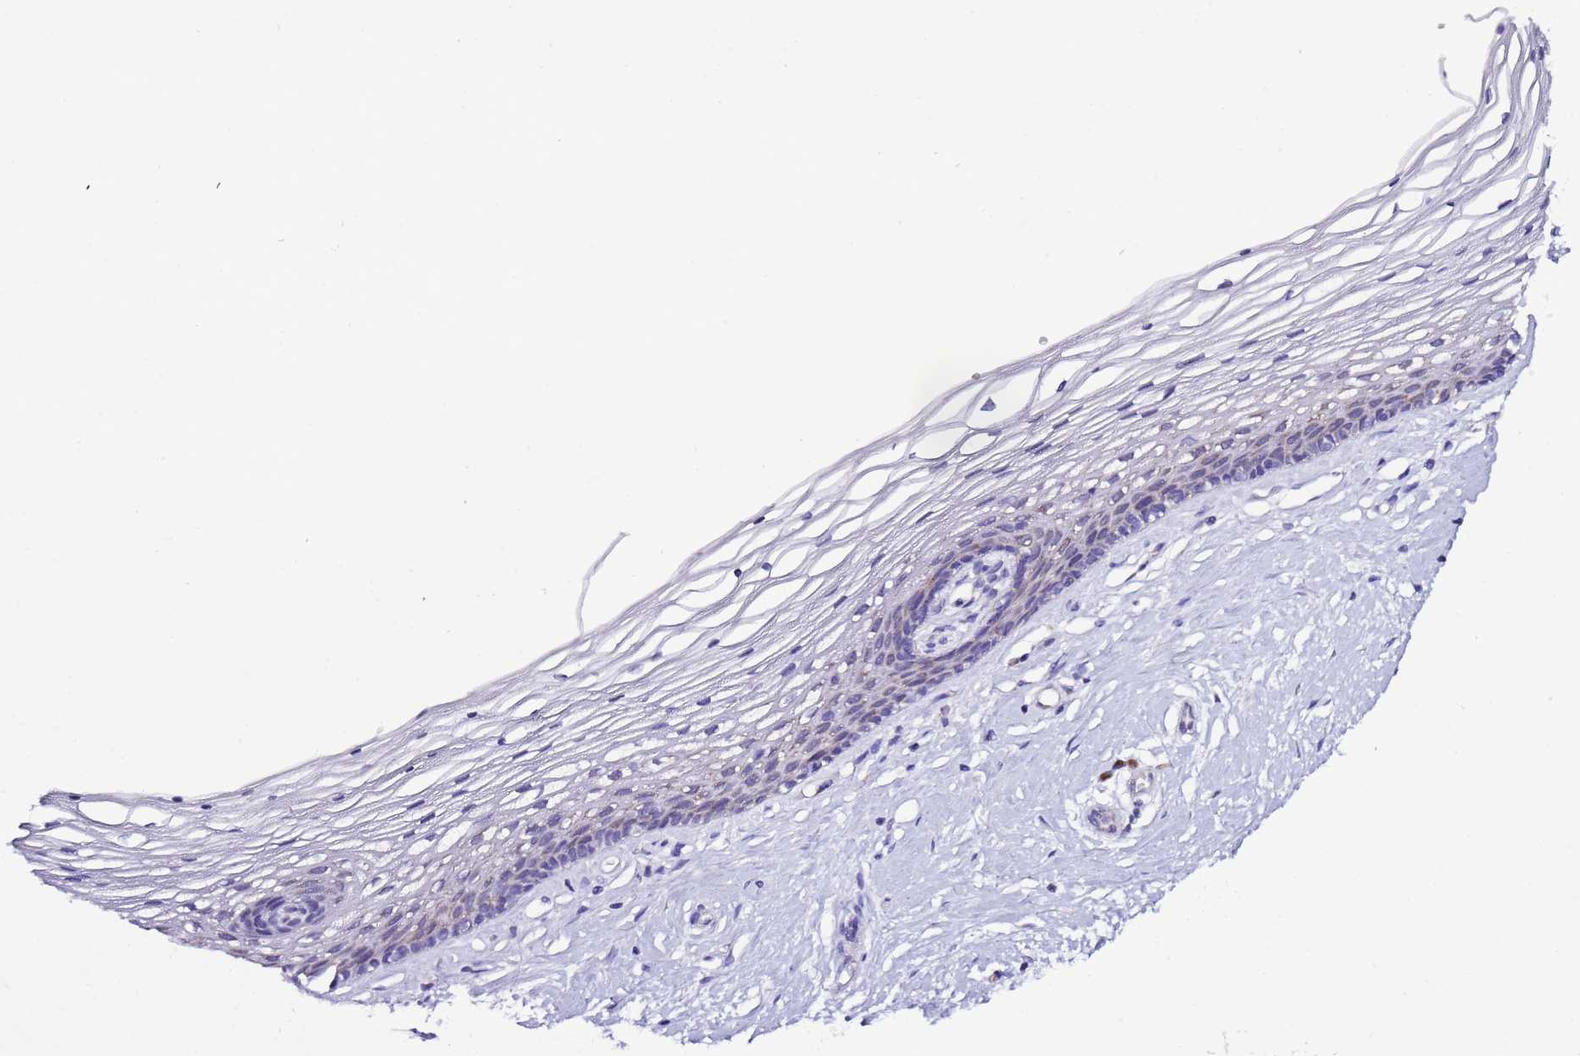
{"staining": {"intensity": "negative", "quantity": "none", "location": "none"}, "tissue": "vagina", "cell_type": "Squamous epithelial cells", "image_type": "normal", "snomed": [{"axis": "morphology", "description": "Normal tissue, NOS"}, {"axis": "topography", "description": "Vagina"}], "caption": "Human vagina stained for a protein using immunohistochemistry (IHC) demonstrates no expression in squamous epithelial cells.", "gene": "AHI1", "patient": {"sex": "female", "age": 46}}